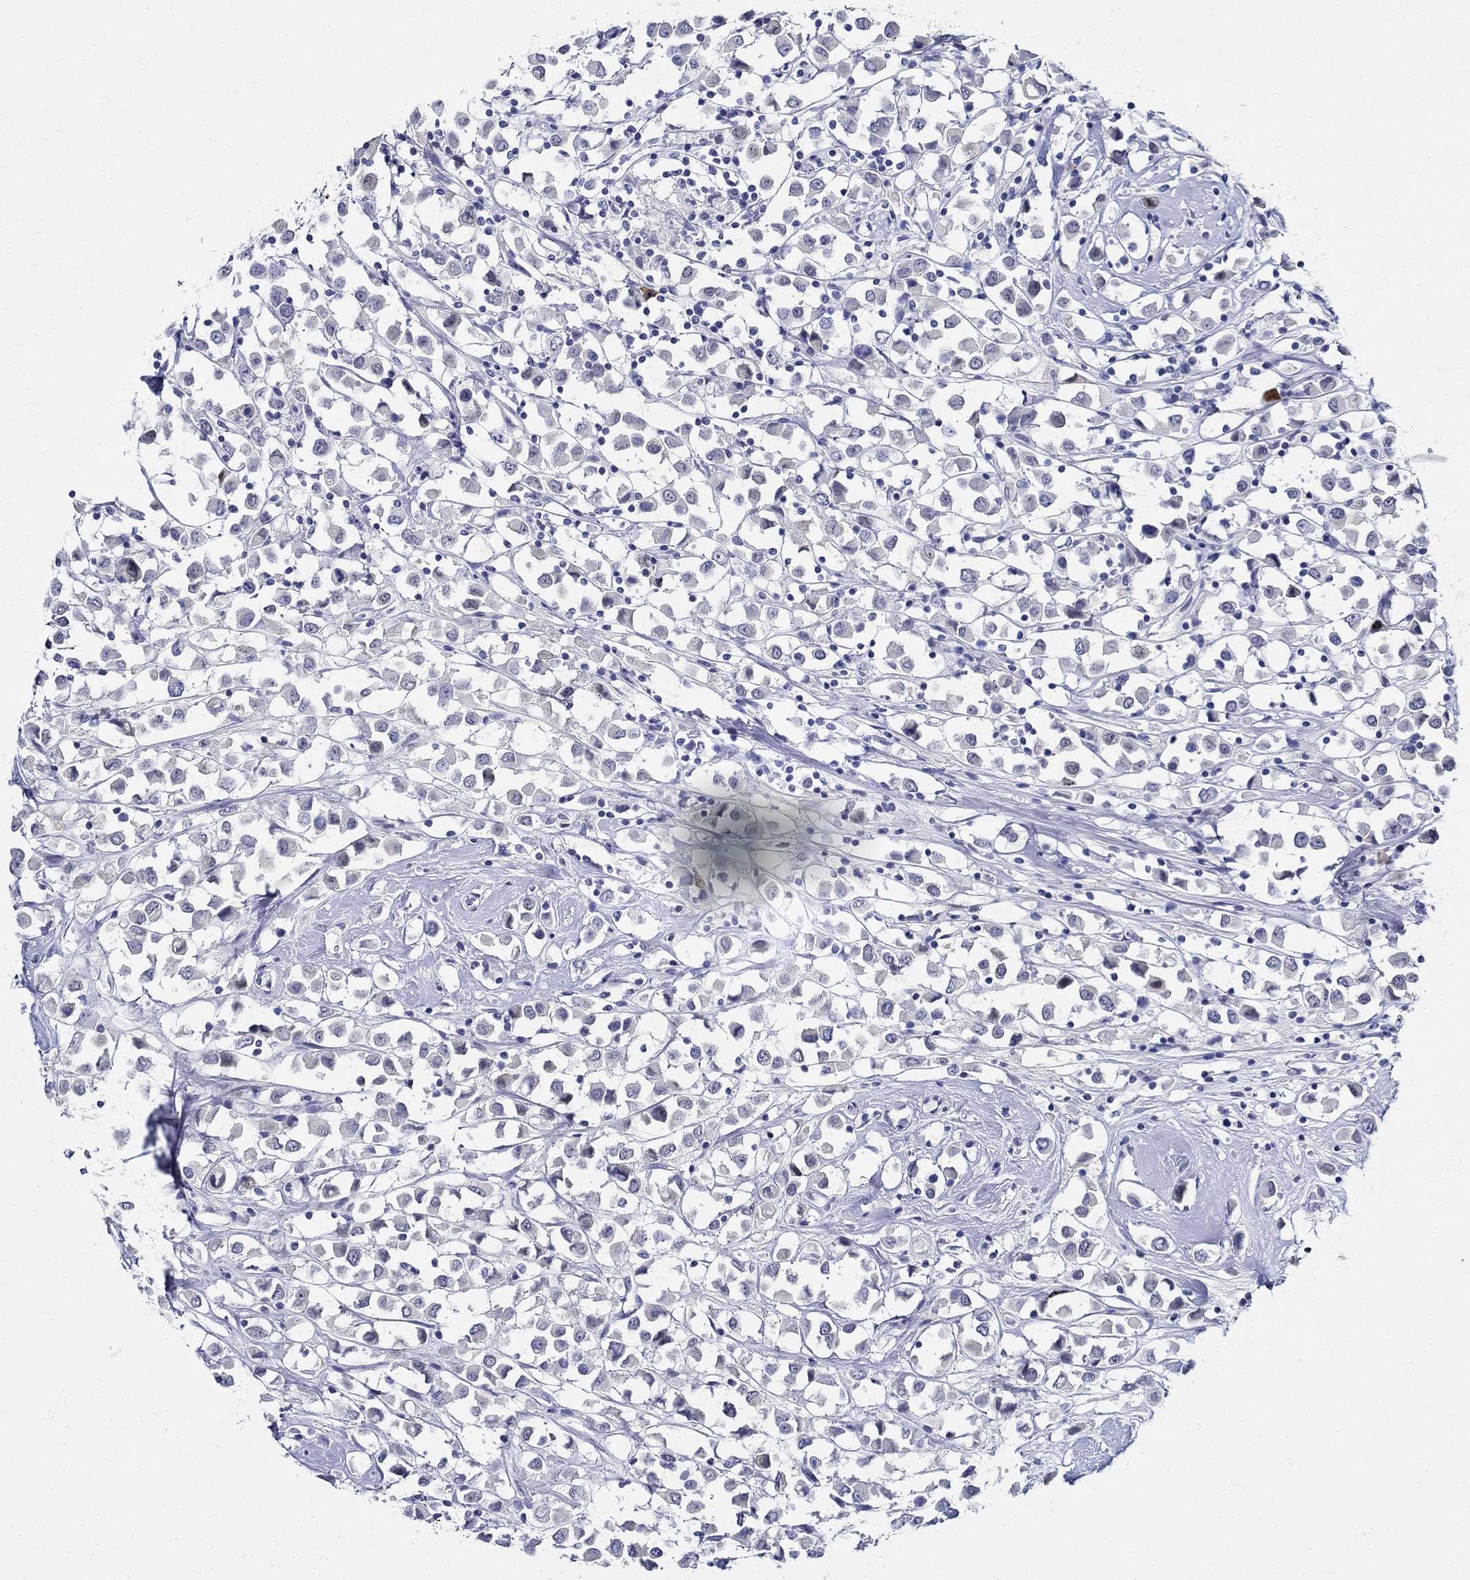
{"staining": {"intensity": "negative", "quantity": "none", "location": "none"}, "tissue": "breast cancer", "cell_type": "Tumor cells", "image_type": "cancer", "snomed": [{"axis": "morphology", "description": "Duct carcinoma"}, {"axis": "topography", "description": "Breast"}], "caption": "Image shows no protein staining in tumor cells of breast cancer tissue.", "gene": "BSPRY", "patient": {"sex": "female", "age": 61}}